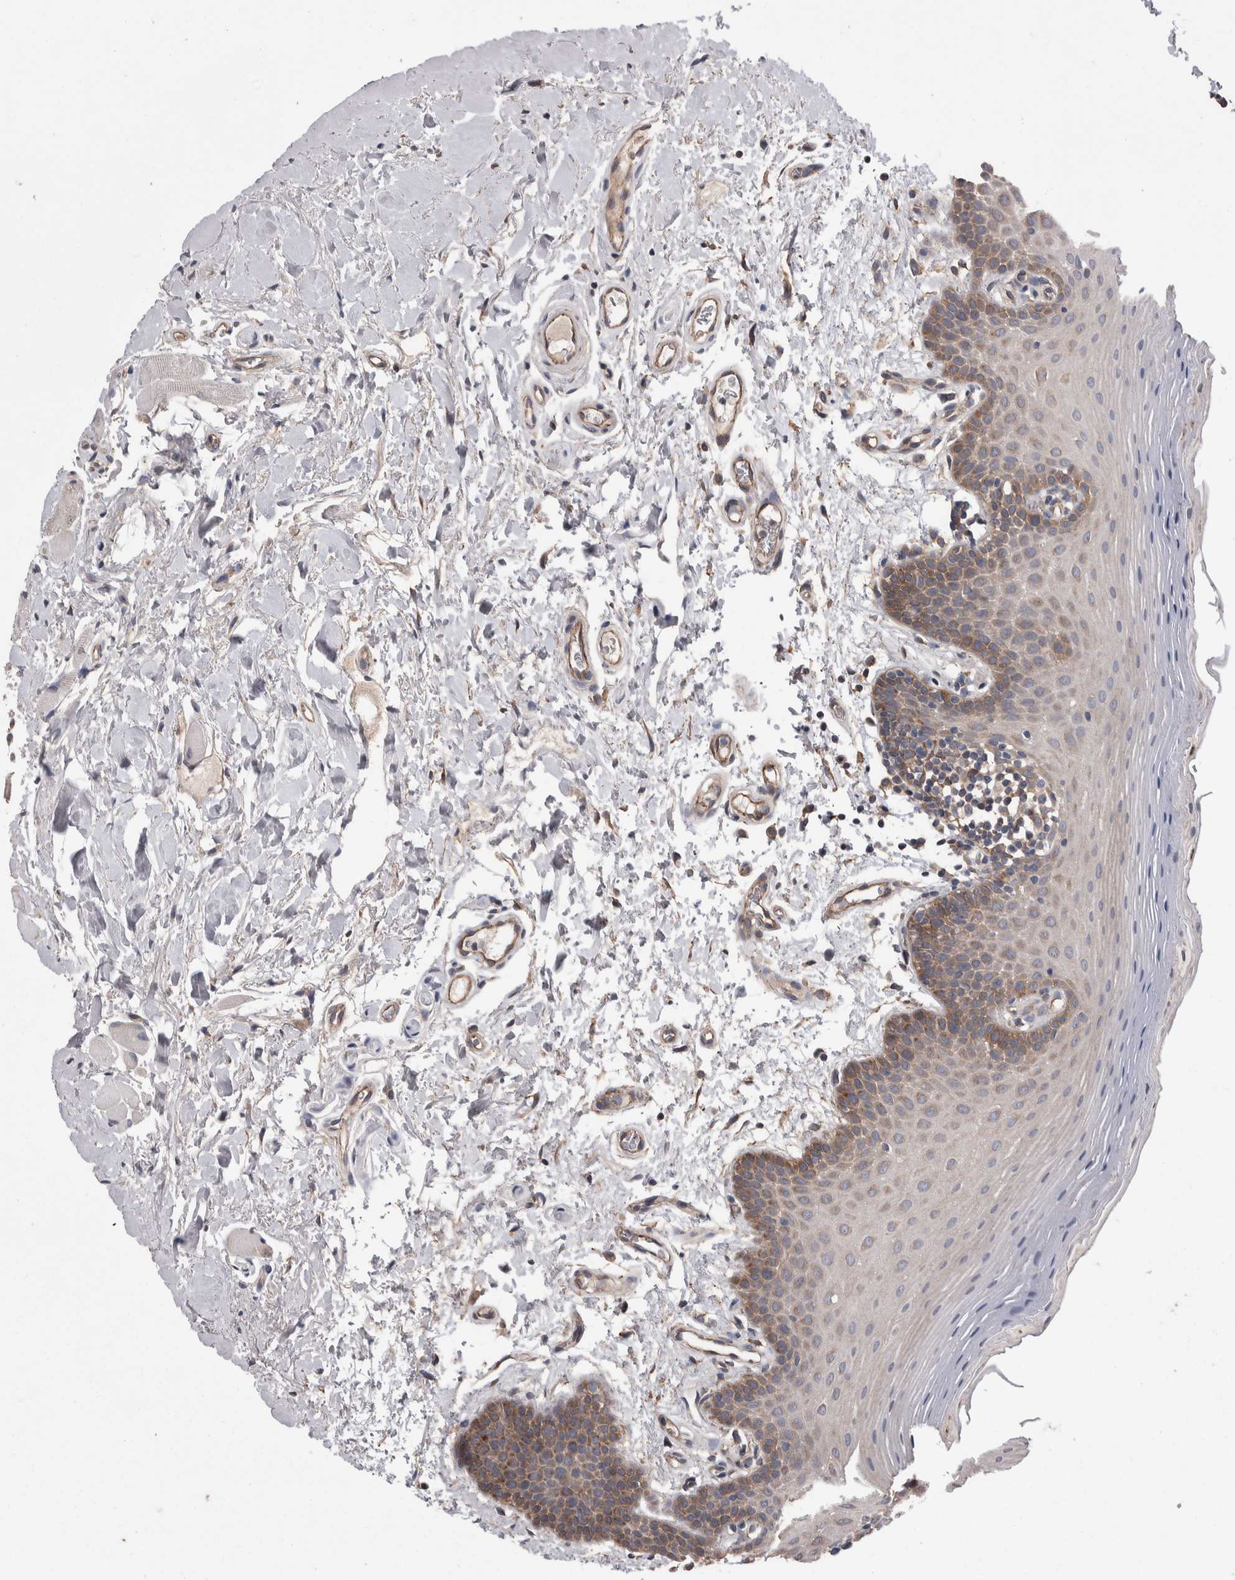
{"staining": {"intensity": "moderate", "quantity": "<25%", "location": "cytoplasmic/membranous"}, "tissue": "oral mucosa", "cell_type": "Squamous epithelial cells", "image_type": "normal", "snomed": [{"axis": "morphology", "description": "Normal tissue, NOS"}, {"axis": "topography", "description": "Oral tissue"}], "caption": "IHC histopathology image of benign oral mucosa: oral mucosa stained using immunohistochemistry (IHC) exhibits low levels of moderate protein expression localized specifically in the cytoplasmic/membranous of squamous epithelial cells, appearing as a cytoplasmic/membranous brown color.", "gene": "LIMA1", "patient": {"sex": "male", "age": 62}}